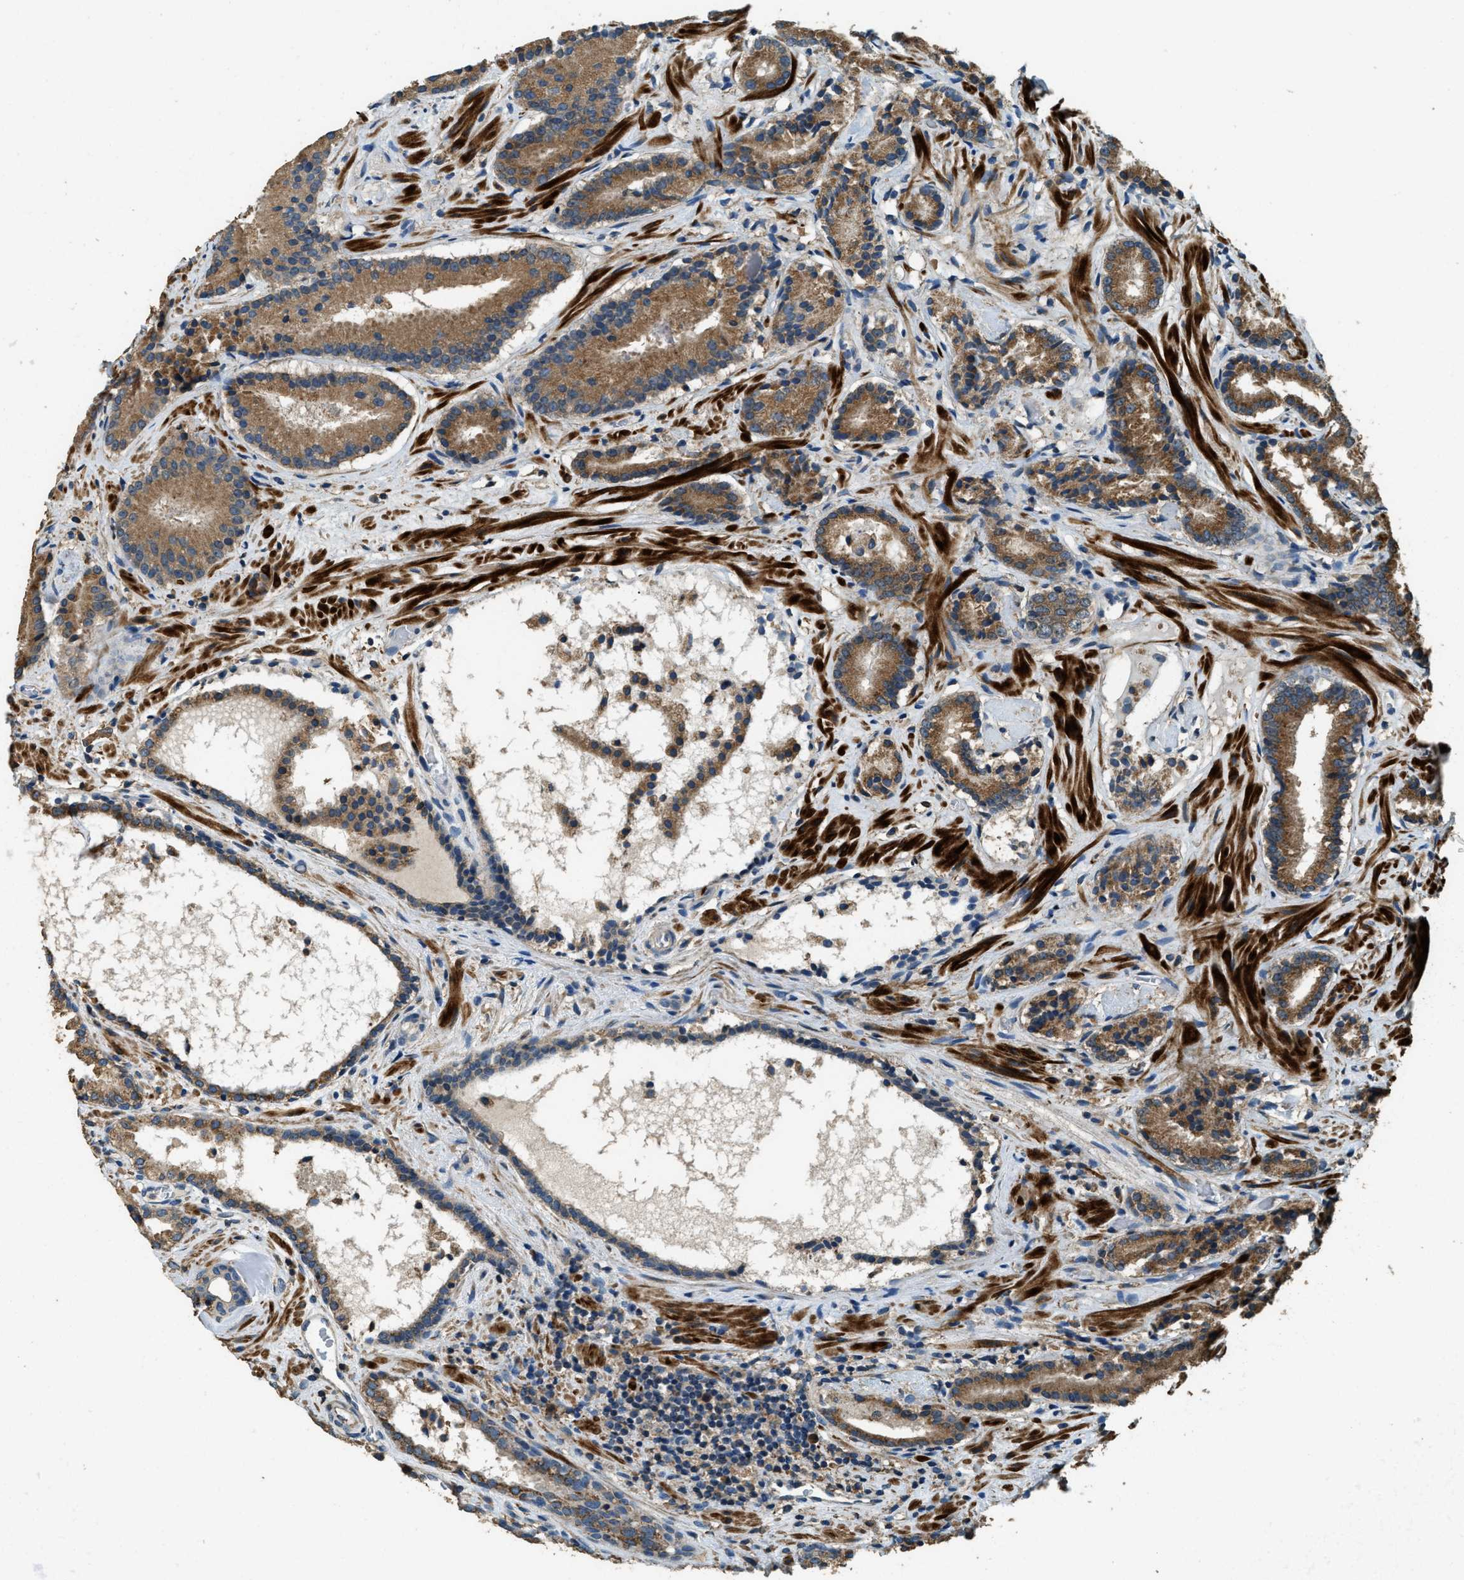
{"staining": {"intensity": "moderate", "quantity": ">75%", "location": "cytoplasmic/membranous"}, "tissue": "prostate cancer", "cell_type": "Tumor cells", "image_type": "cancer", "snomed": [{"axis": "morphology", "description": "Adenocarcinoma, Low grade"}, {"axis": "topography", "description": "Prostate"}], "caption": "Immunohistochemical staining of human prostate adenocarcinoma (low-grade) displays moderate cytoplasmic/membranous protein expression in about >75% of tumor cells.", "gene": "ERGIC1", "patient": {"sex": "male", "age": 51}}